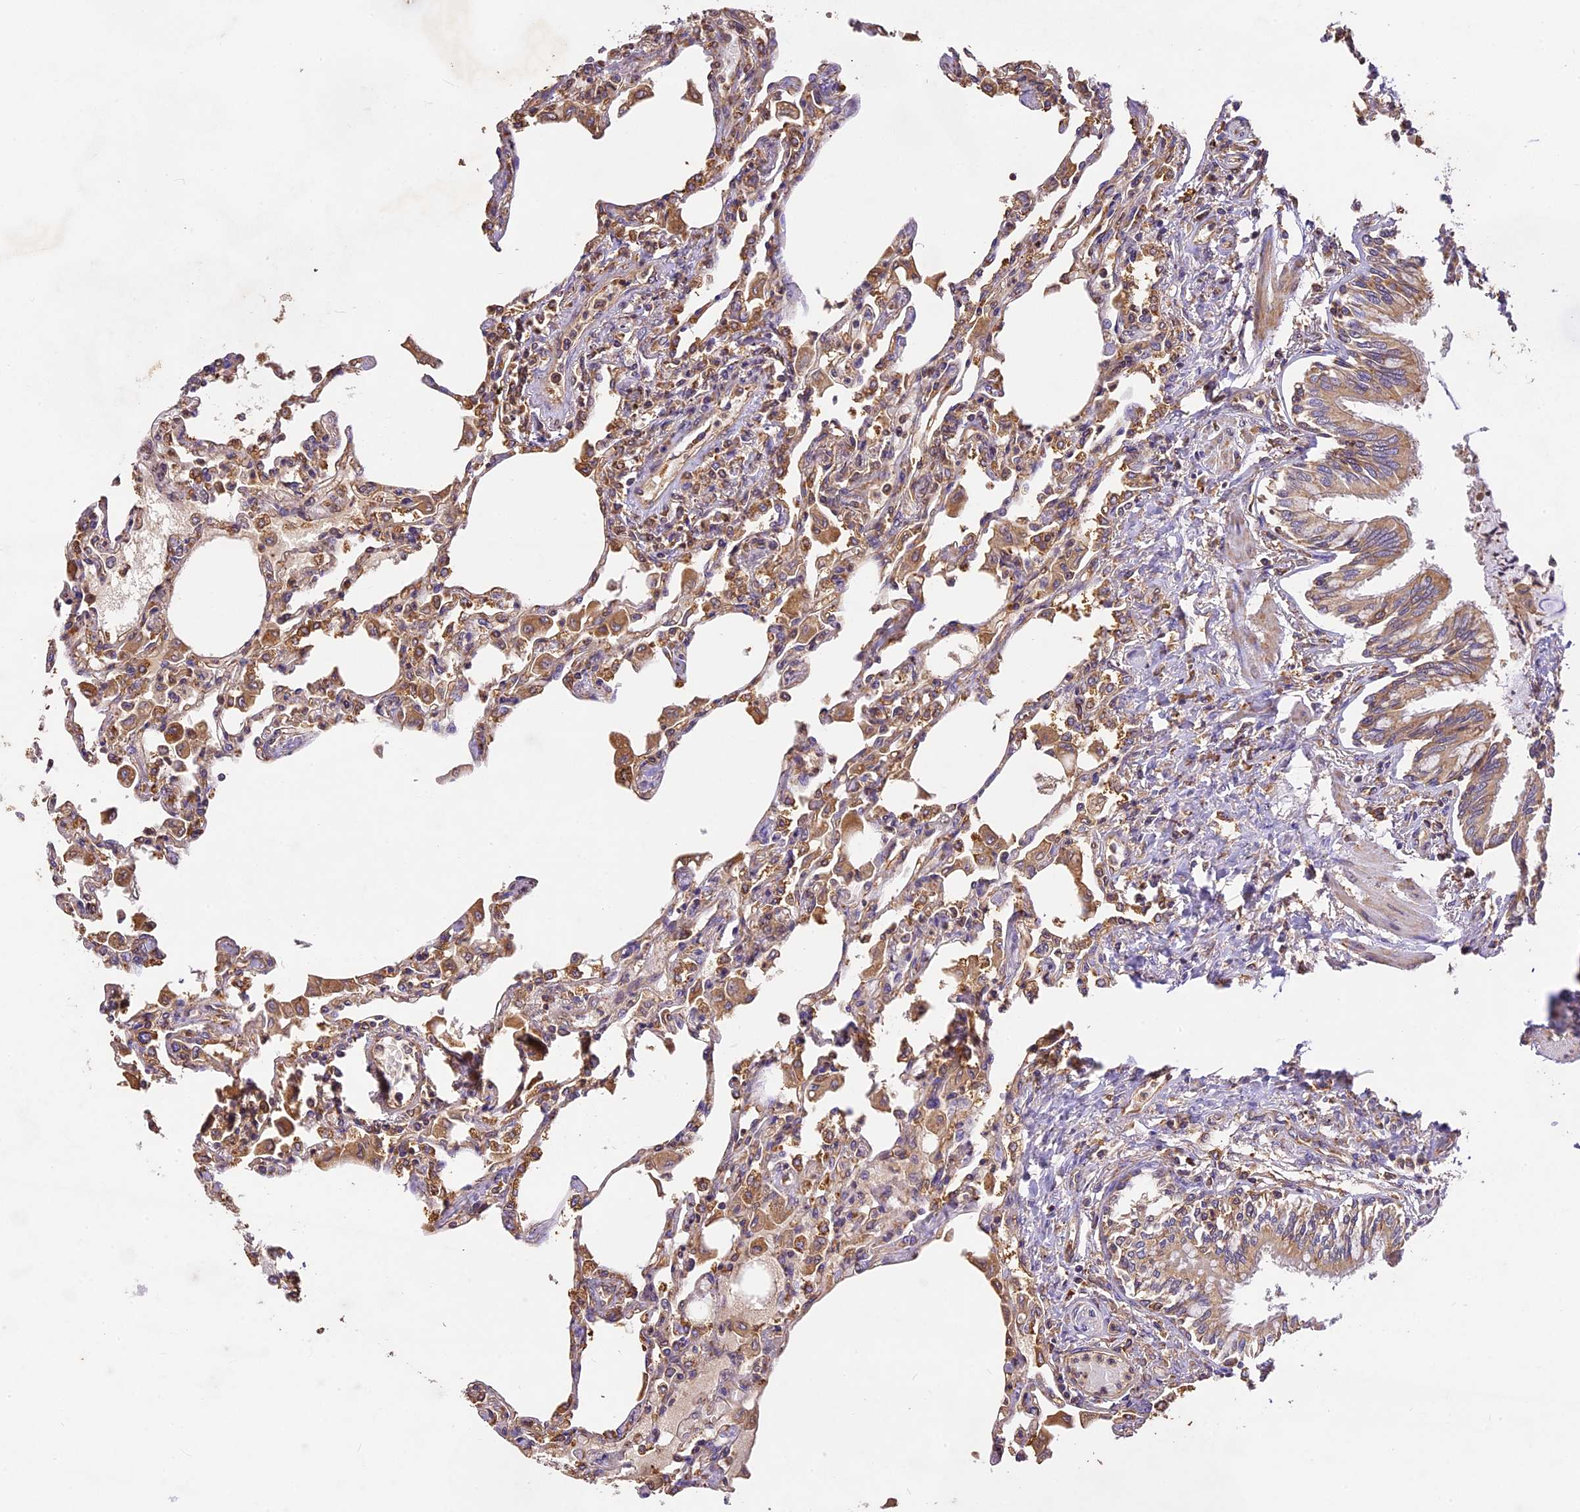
{"staining": {"intensity": "moderate", "quantity": "25%-75%", "location": "cytoplasmic/membranous"}, "tissue": "lung", "cell_type": "Alveolar cells", "image_type": "normal", "snomed": [{"axis": "morphology", "description": "Normal tissue, NOS"}, {"axis": "topography", "description": "Bronchus"}, {"axis": "topography", "description": "Lung"}], "caption": "This micrograph displays IHC staining of benign lung, with medium moderate cytoplasmic/membranous positivity in approximately 25%-75% of alveolar cells.", "gene": "BRAP", "patient": {"sex": "female", "age": 49}}